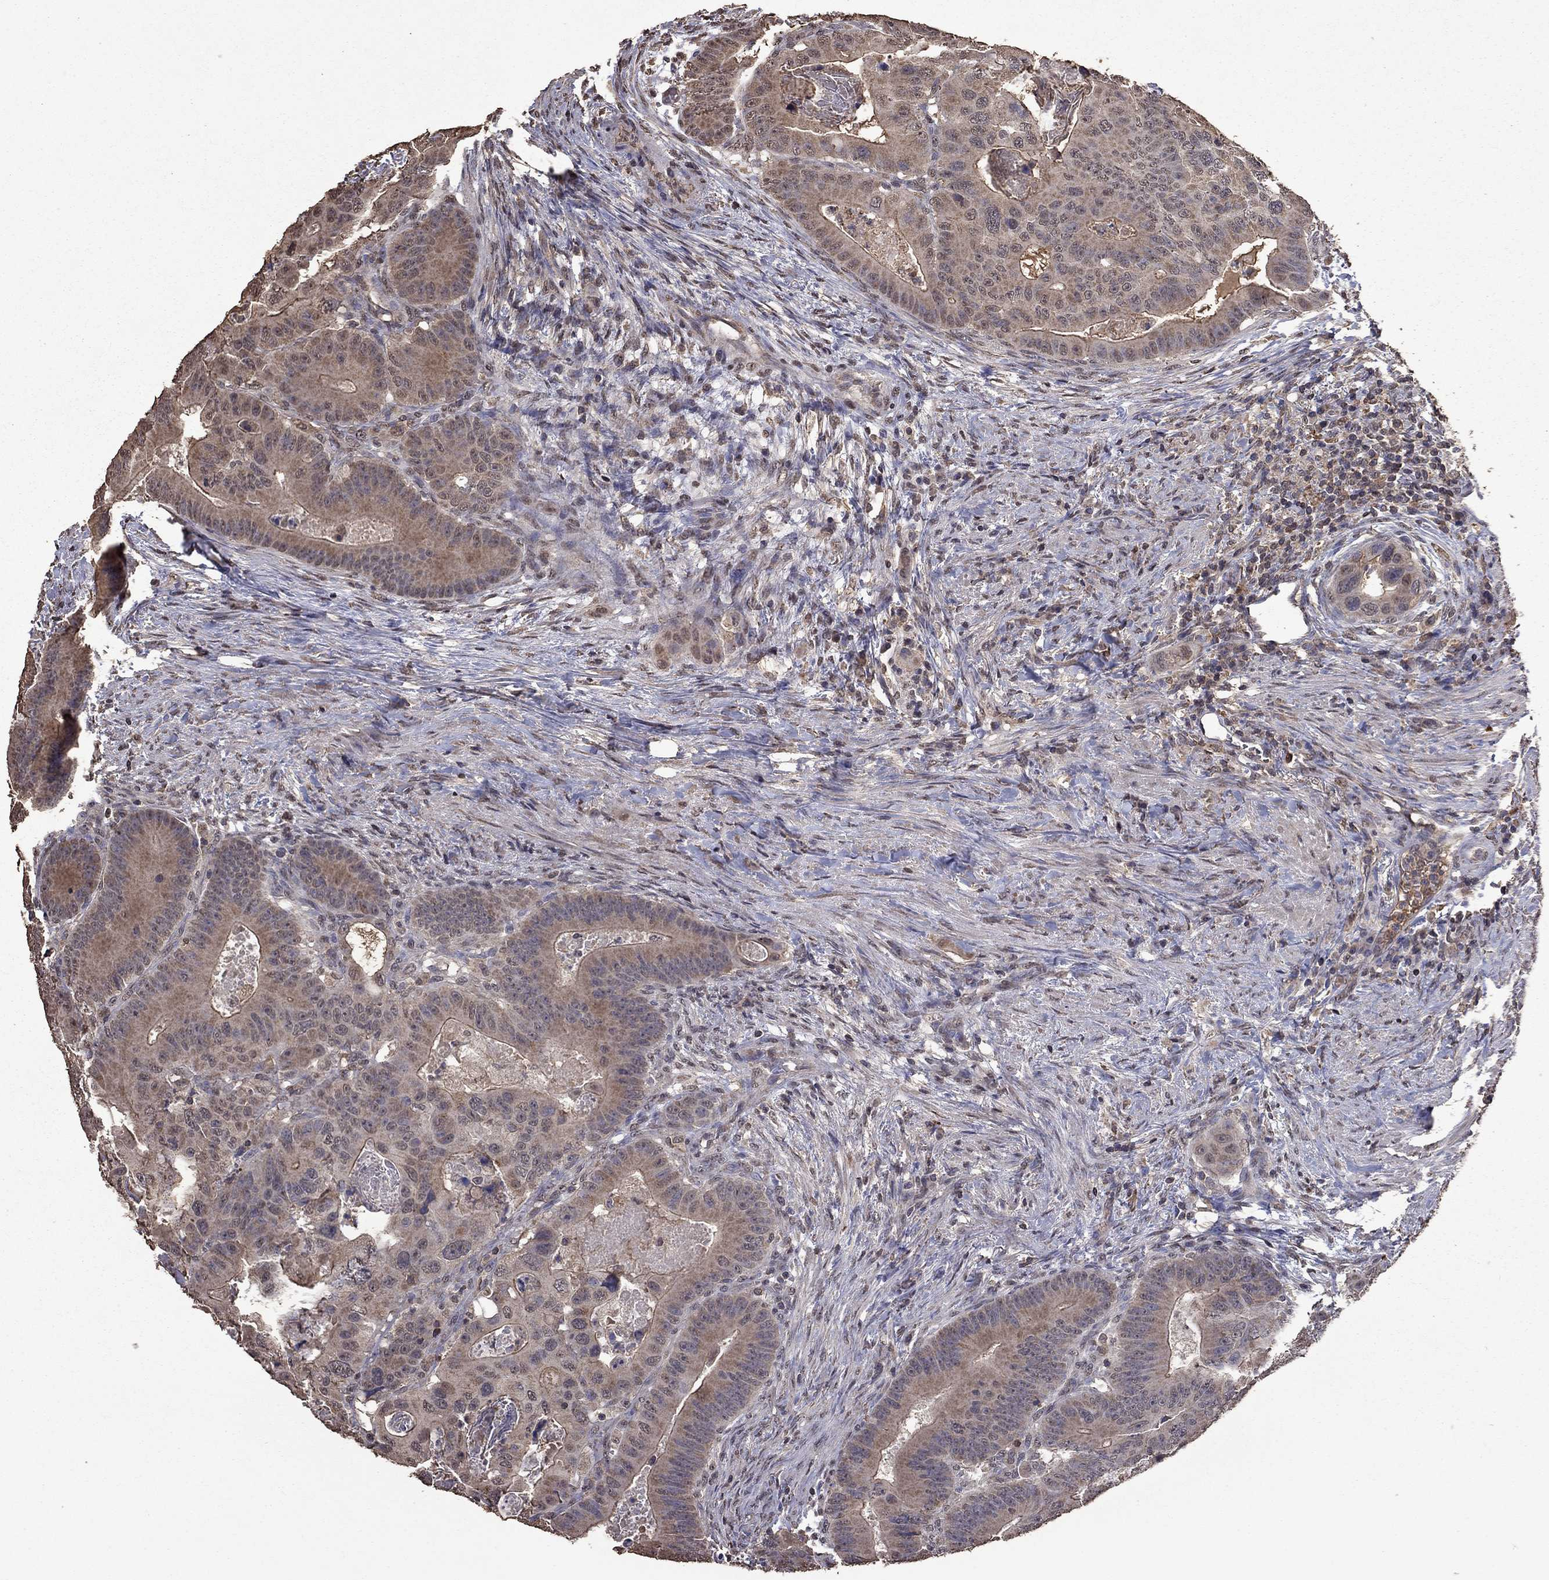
{"staining": {"intensity": "weak", "quantity": ">75%", "location": "cytoplasmic/membranous"}, "tissue": "colorectal cancer", "cell_type": "Tumor cells", "image_type": "cancer", "snomed": [{"axis": "morphology", "description": "Adenocarcinoma, NOS"}, {"axis": "topography", "description": "Rectum"}], "caption": "IHC staining of colorectal cancer, which shows low levels of weak cytoplasmic/membranous staining in approximately >75% of tumor cells indicating weak cytoplasmic/membranous protein positivity. The staining was performed using DAB (brown) for protein detection and nuclei were counterstained in hematoxylin (blue).", "gene": "SERPINA5", "patient": {"sex": "male", "age": 64}}